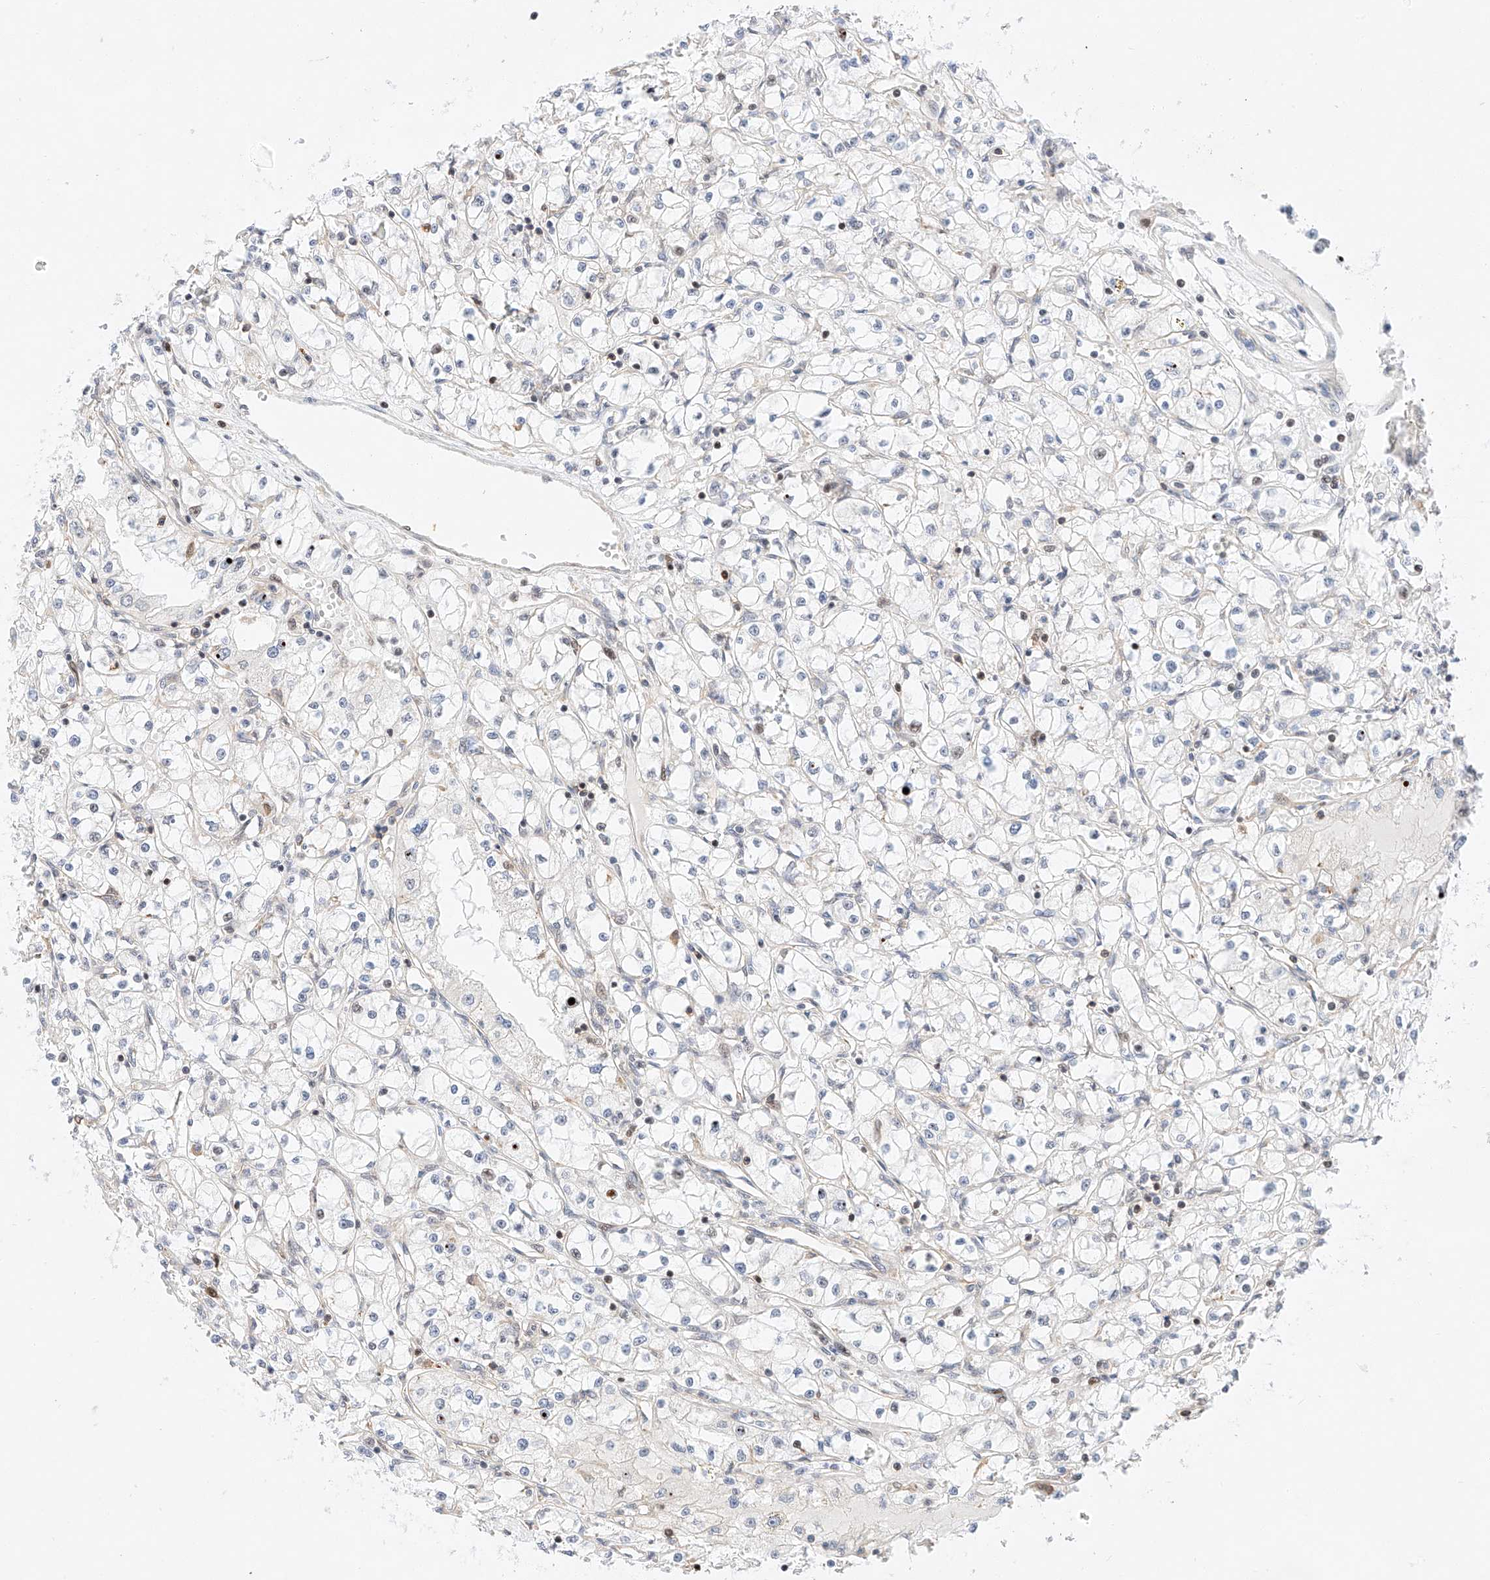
{"staining": {"intensity": "negative", "quantity": "none", "location": "none"}, "tissue": "renal cancer", "cell_type": "Tumor cells", "image_type": "cancer", "snomed": [{"axis": "morphology", "description": "Adenocarcinoma, NOS"}, {"axis": "topography", "description": "Kidney"}], "caption": "A photomicrograph of human adenocarcinoma (renal) is negative for staining in tumor cells.", "gene": "HDAC9", "patient": {"sex": "male", "age": 56}}